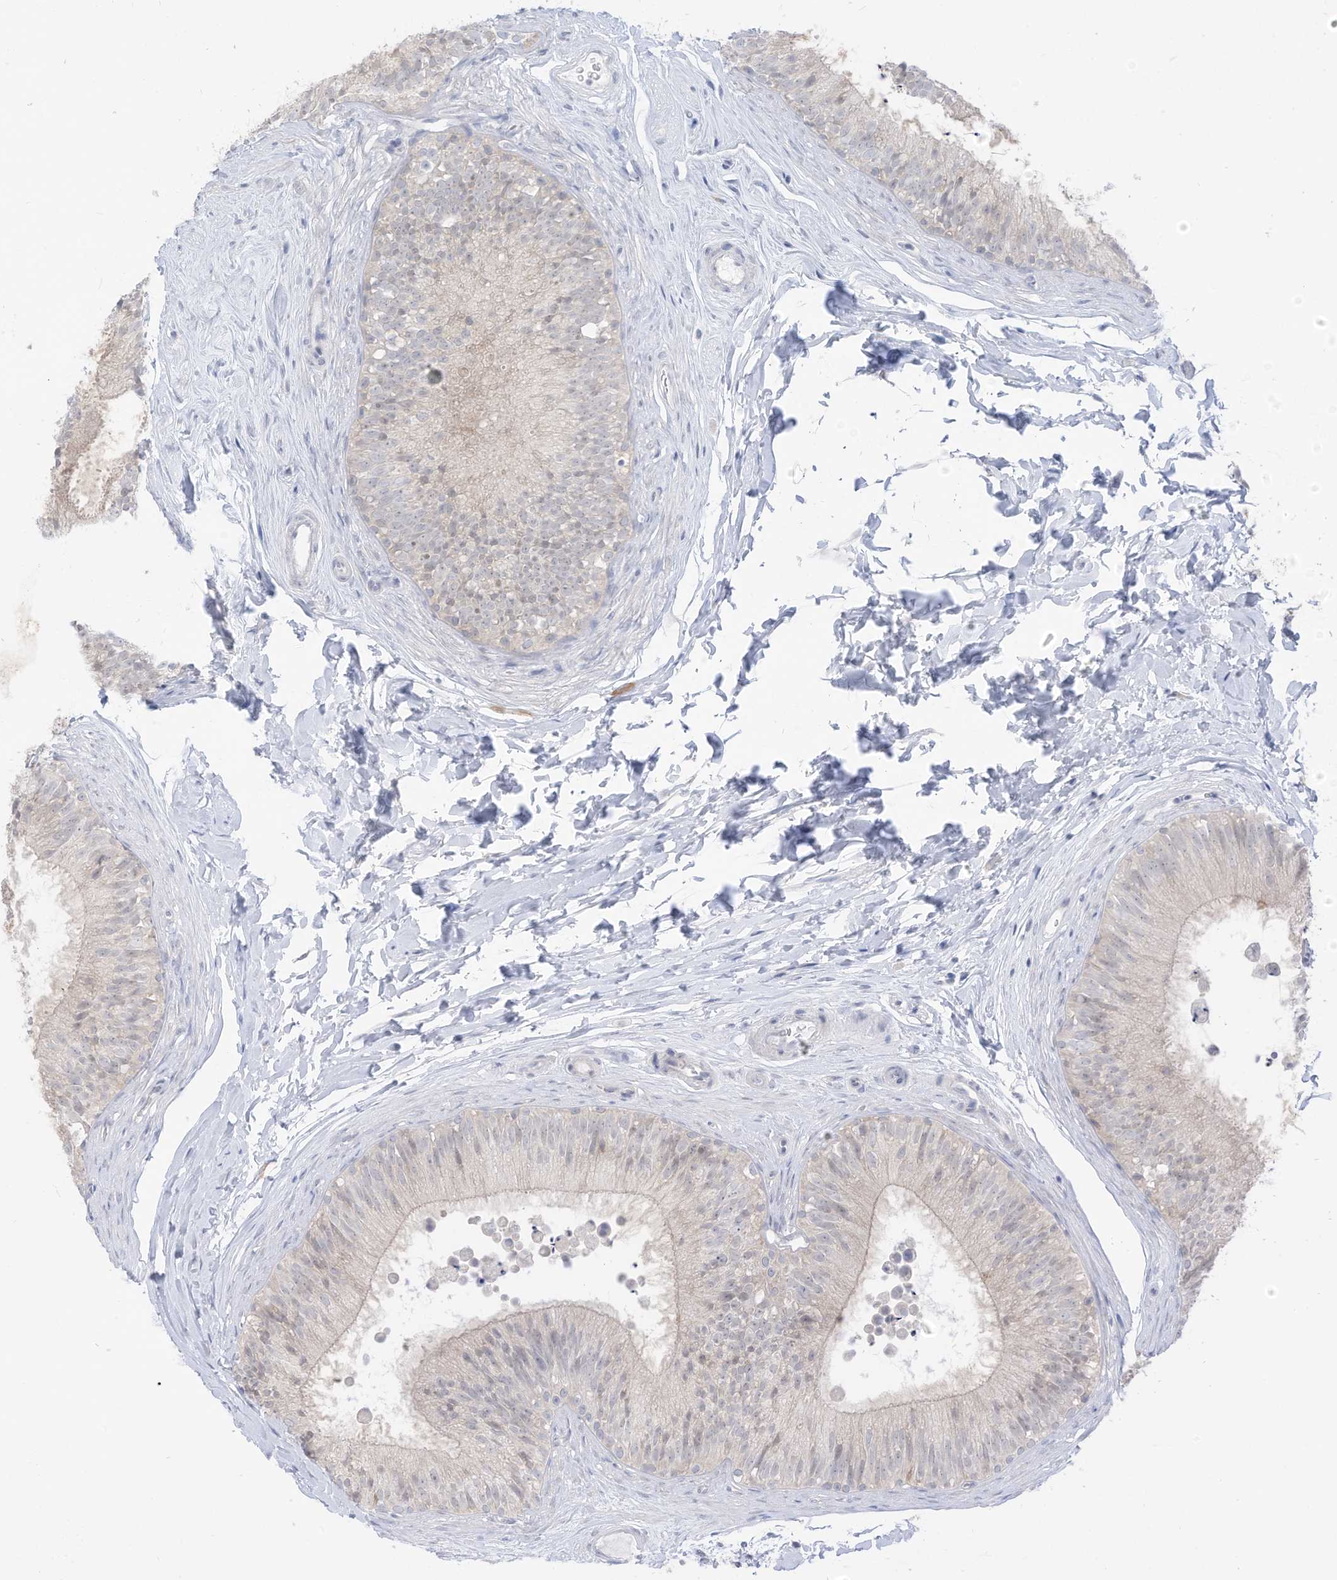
{"staining": {"intensity": "weak", "quantity": "<25%", "location": "cytoplasmic/membranous"}, "tissue": "epididymis", "cell_type": "Glandular cells", "image_type": "normal", "snomed": [{"axis": "morphology", "description": "Normal tissue, NOS"}, {"axis": "topography", "description": "Epididymis"}], "caption": "An immunohistochemistry micrograph of unremarkable epididymis is shown. There is no staining in glandular cells of epididymis. The staining is performed using DAB (3,3'-diaminobenzidine) brown chromogen with nuclei counter-stained in using hematoxylin.", "gene": "OGT", "patient": {"sex": "male", "age": 29}}